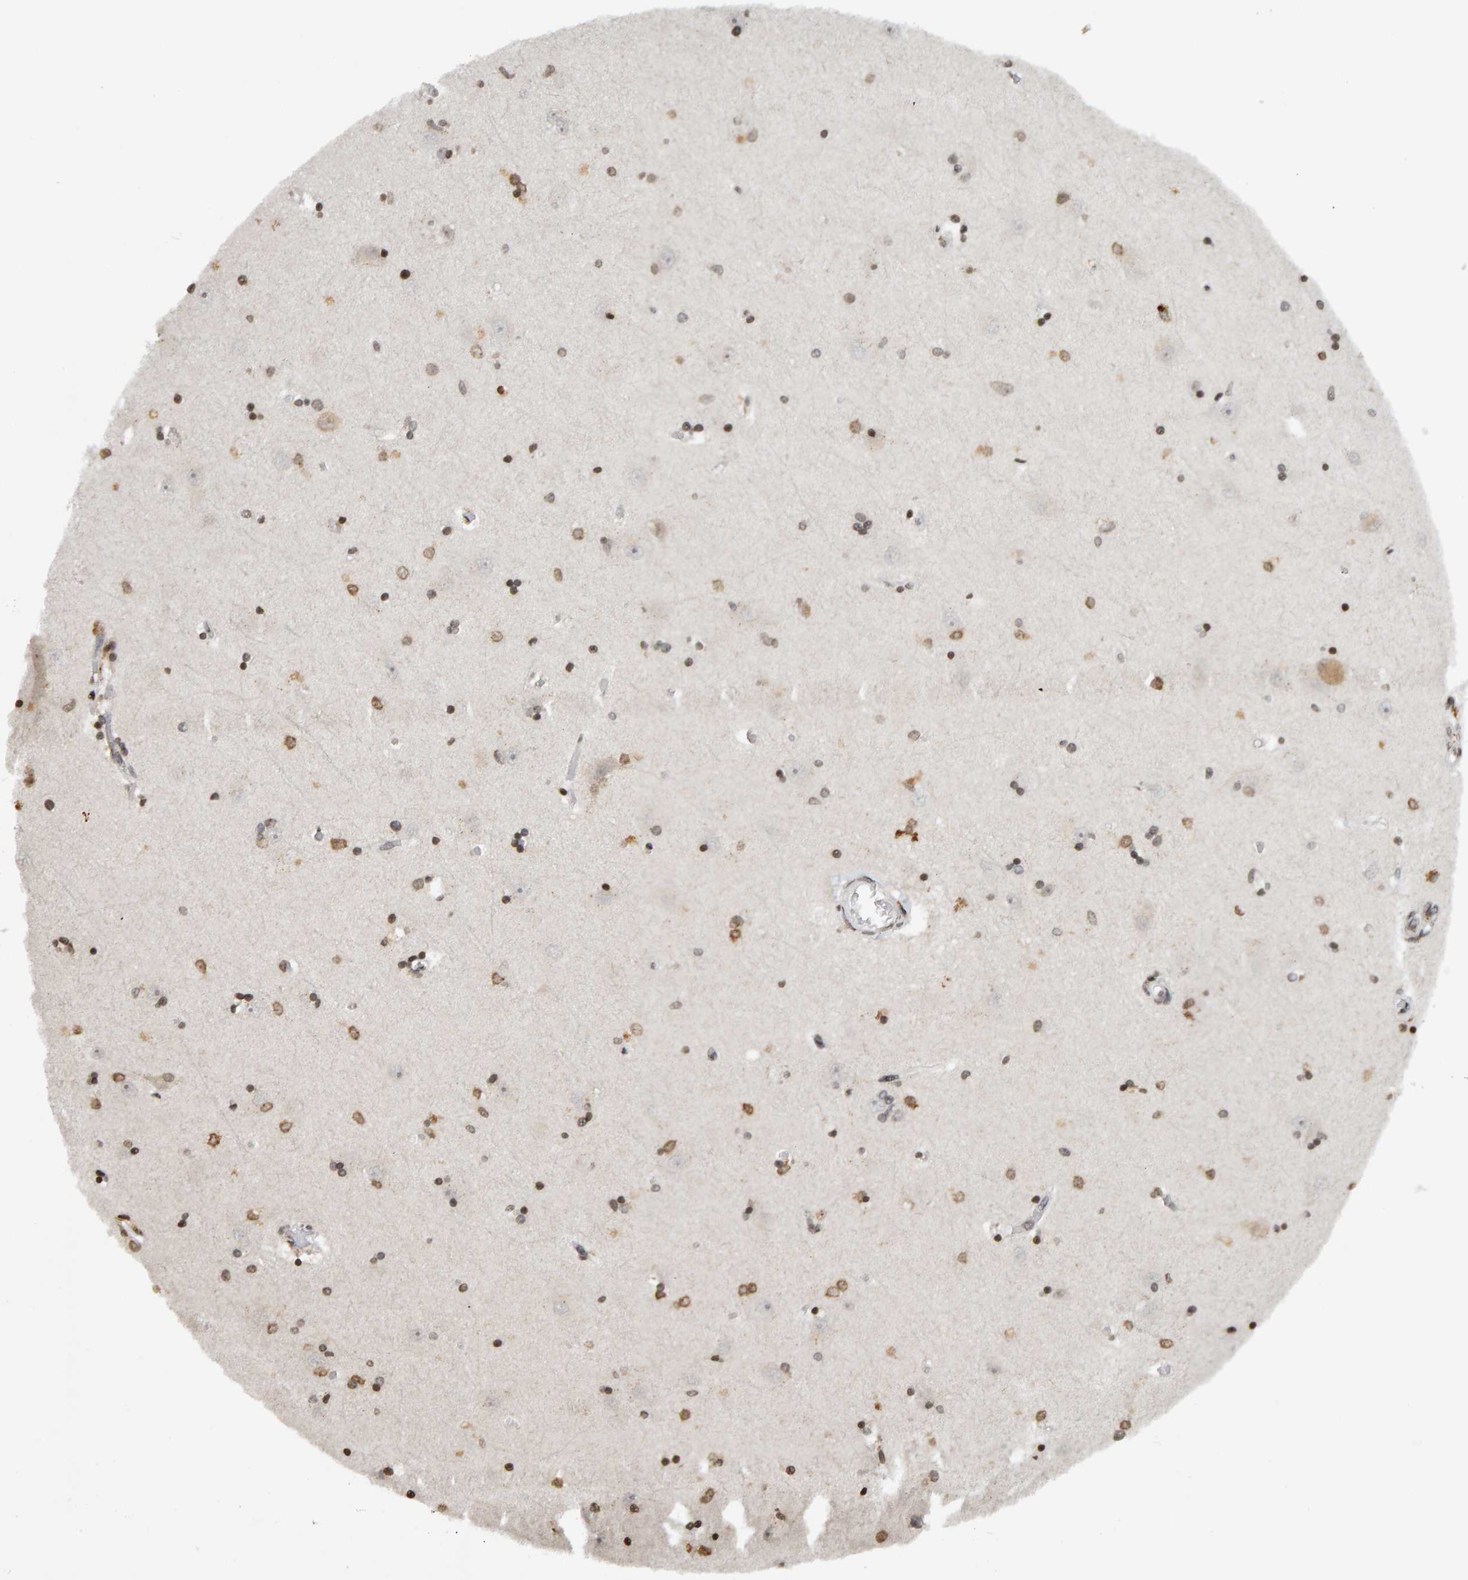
{"staining": {"intensity": "moderate", "quantity": "25%-75%", "location": "nuclear"}, "tissue": "hippocampus", "cell_type": "Glial cells", "image_type": "normal", "snomed": [{"axis": "morphology", "description": "Normal tissue, NOS"}, {"axis": "topography", "description": "Hippocampus"}], "caption": "This is an image of immunohistochemistry staining of normal hippocampus, which shows moderate positivity in the nuclear of glial cells.", "gene": "TRAM1", "patient": {"sex": "male", "age": 45}}